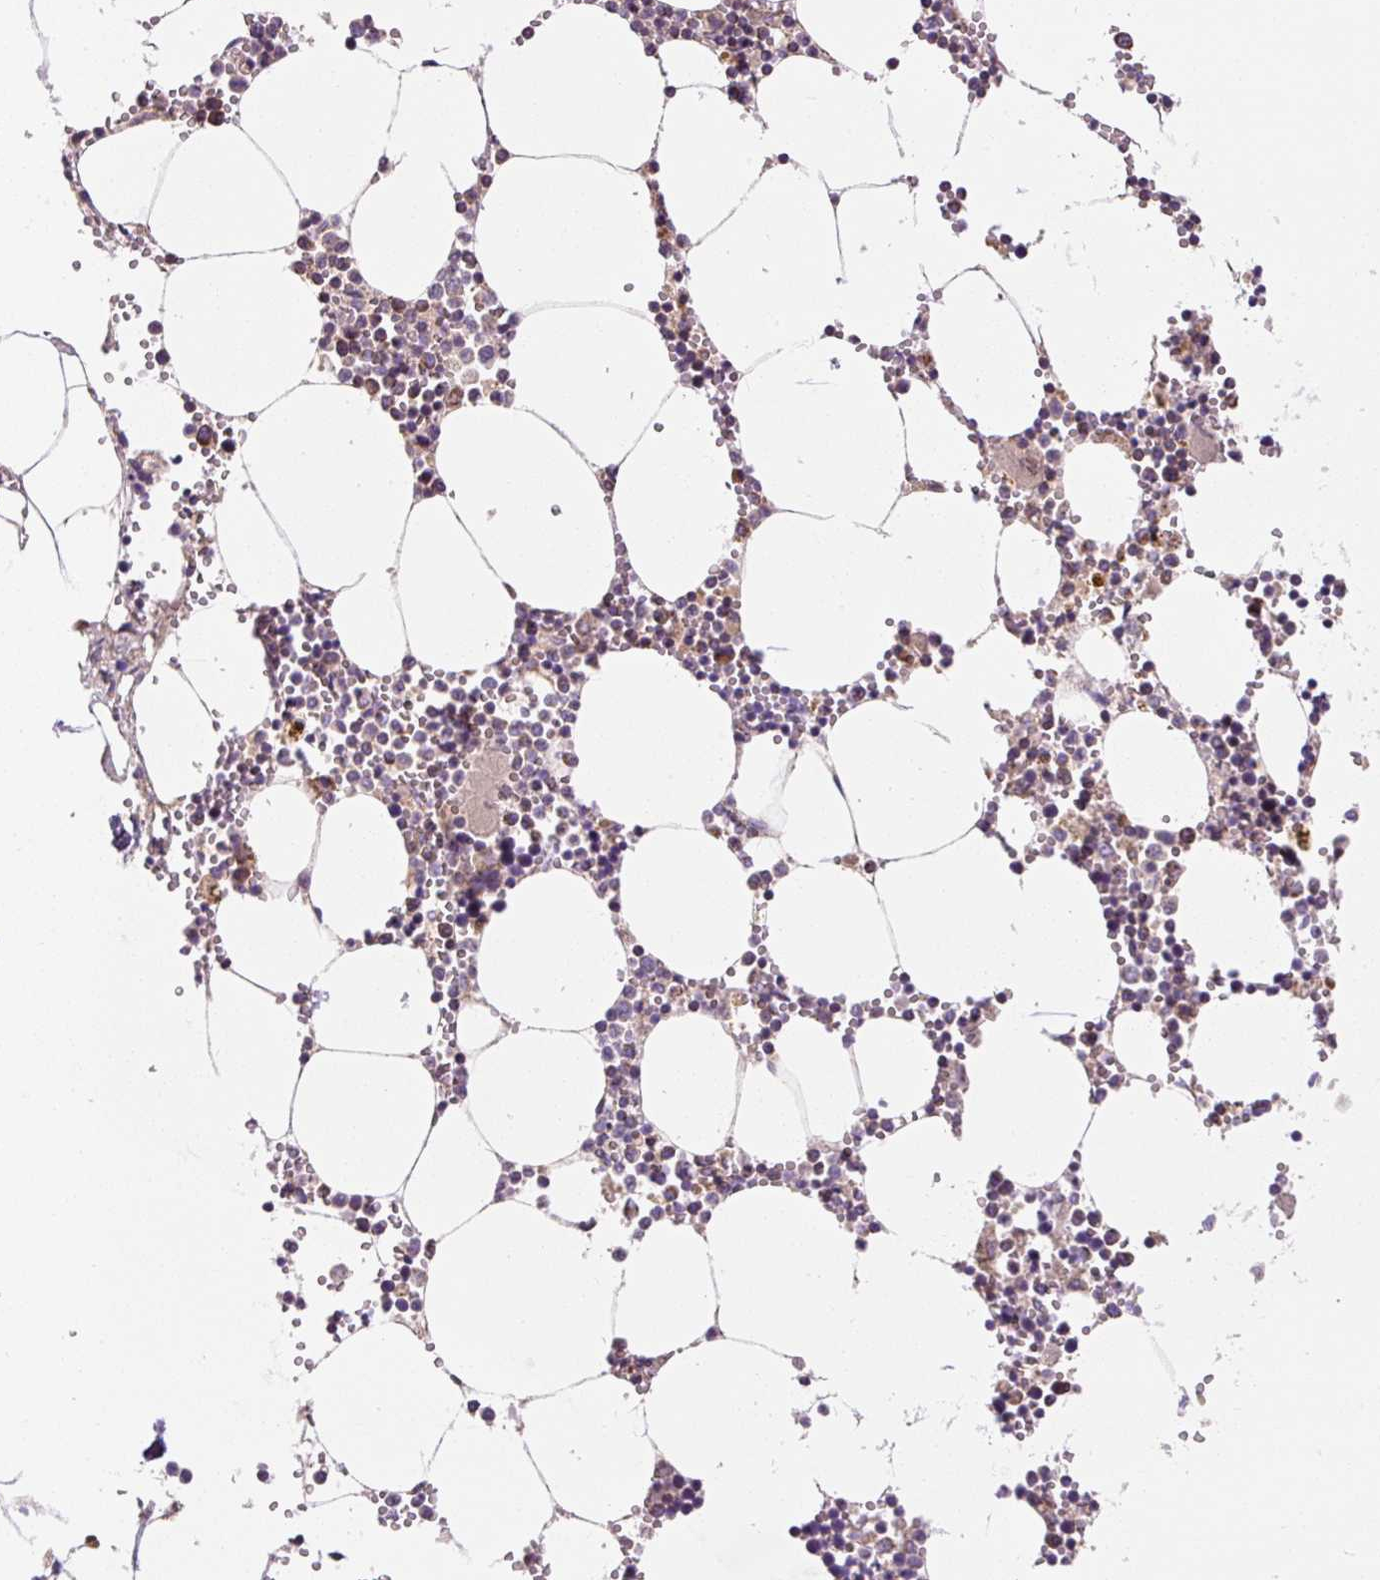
{"staining": {"intensity": "moderate", "quantity": "<25%", "location": "cytoplasmic/membranous"}, "tissue": "bone marrow", "cell_type": "Hematopoietic cells", "image_type": "normal", "snomed": [{"axis": "morphology", "description": "Normal tissue, NOS"}, {"axis": "topography", "description": "Bone marrow"}], "caption": "Unremarkable bone marrow demonstrates moderate cytoplasmic/membranous positivity in about <25% of hematopoietic cells, visualized by immunohistochemistry.", "gene": "MFSD9", "patient": {"sex": "male", "age": 54}}